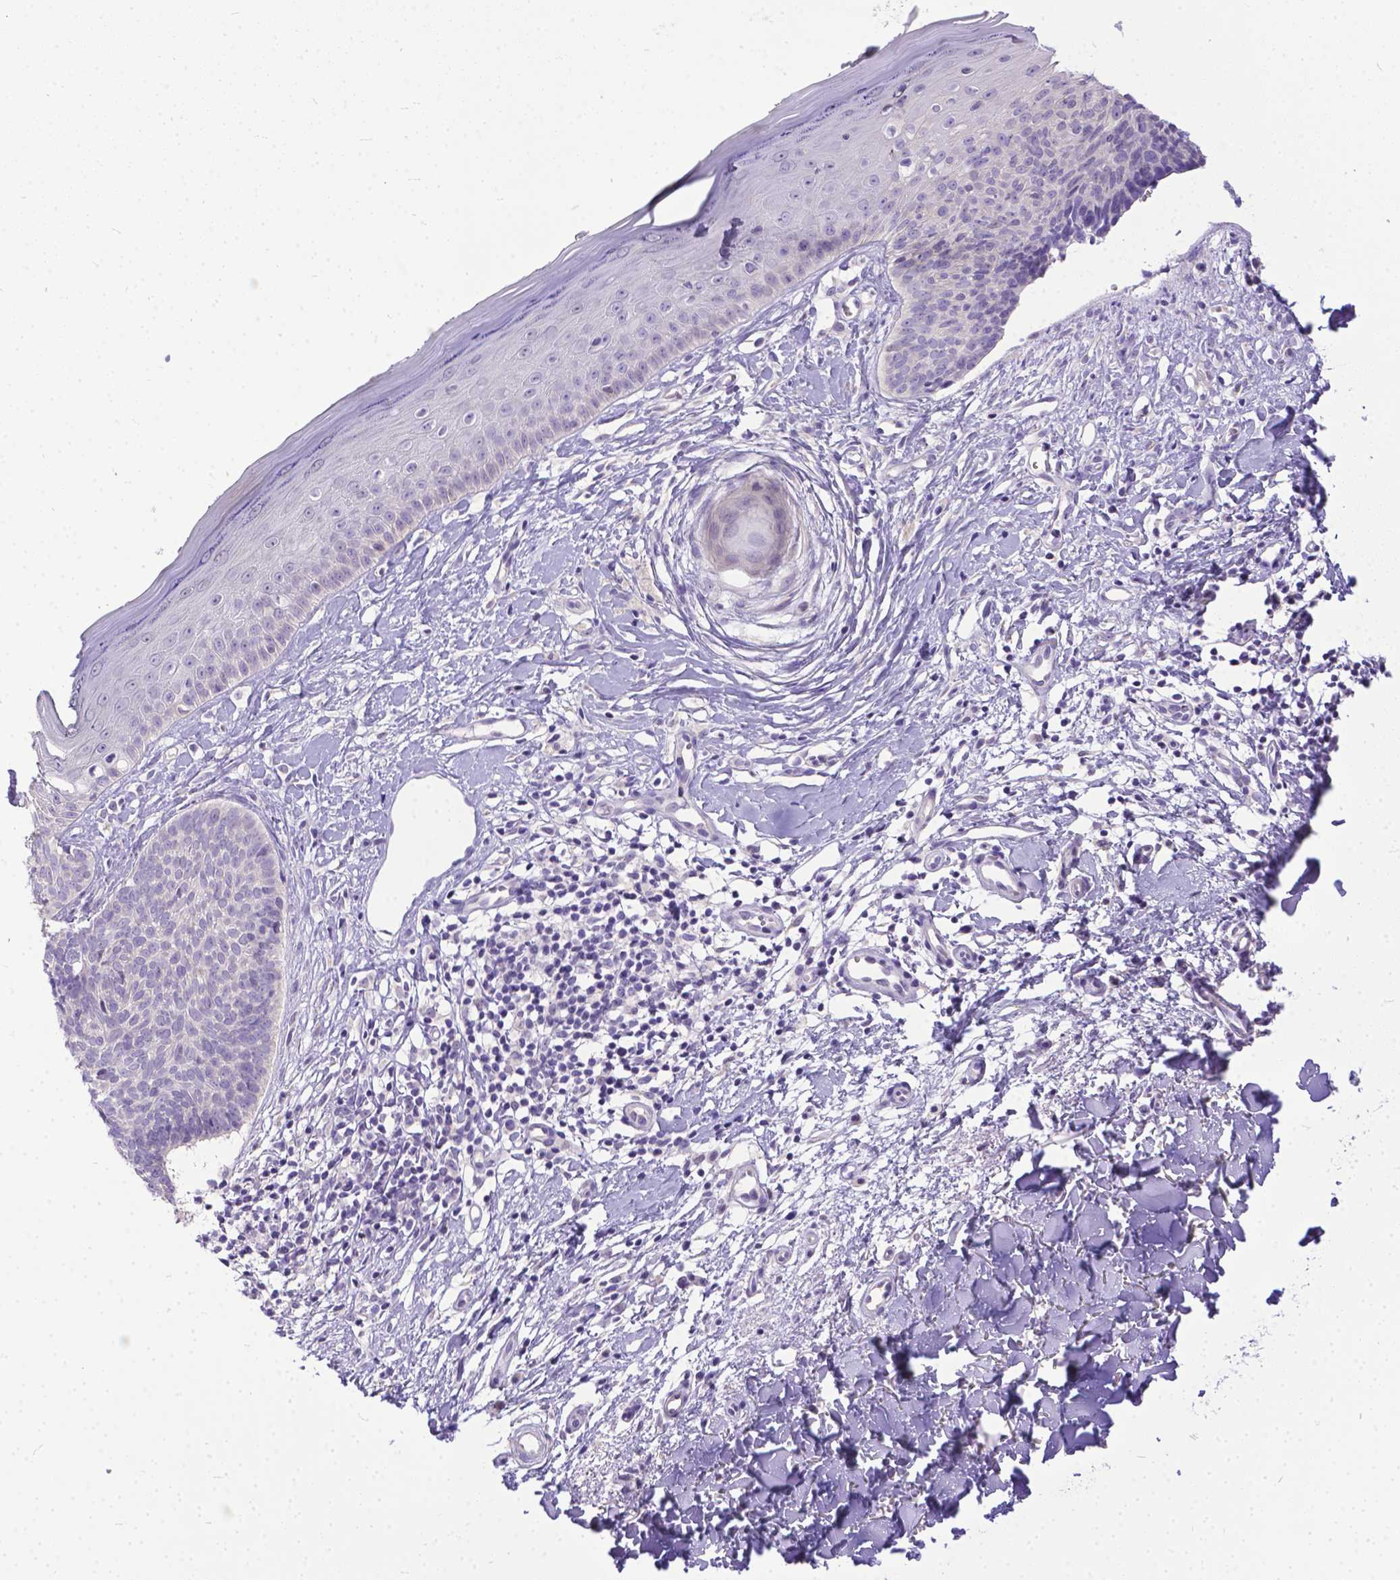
{"staining": {"intensity": "negative", "quantity": "none", "location": "none"}, "tissue": "skin cancer", "cell_type": "Tumor cells", "image_type": "cancer", "snomed": [{"axis": "morphology", "description": "Basal cell carcinoma"}, {"axis": "topography", "description": "Skin"}], "caption": "This is a micrograph of immunohistochemistry (IHC) staining of skin cancer, which shows no staining in tumor cells.", "gene": "TTLL6", "patient": {"sex": "male", "age": 51}}